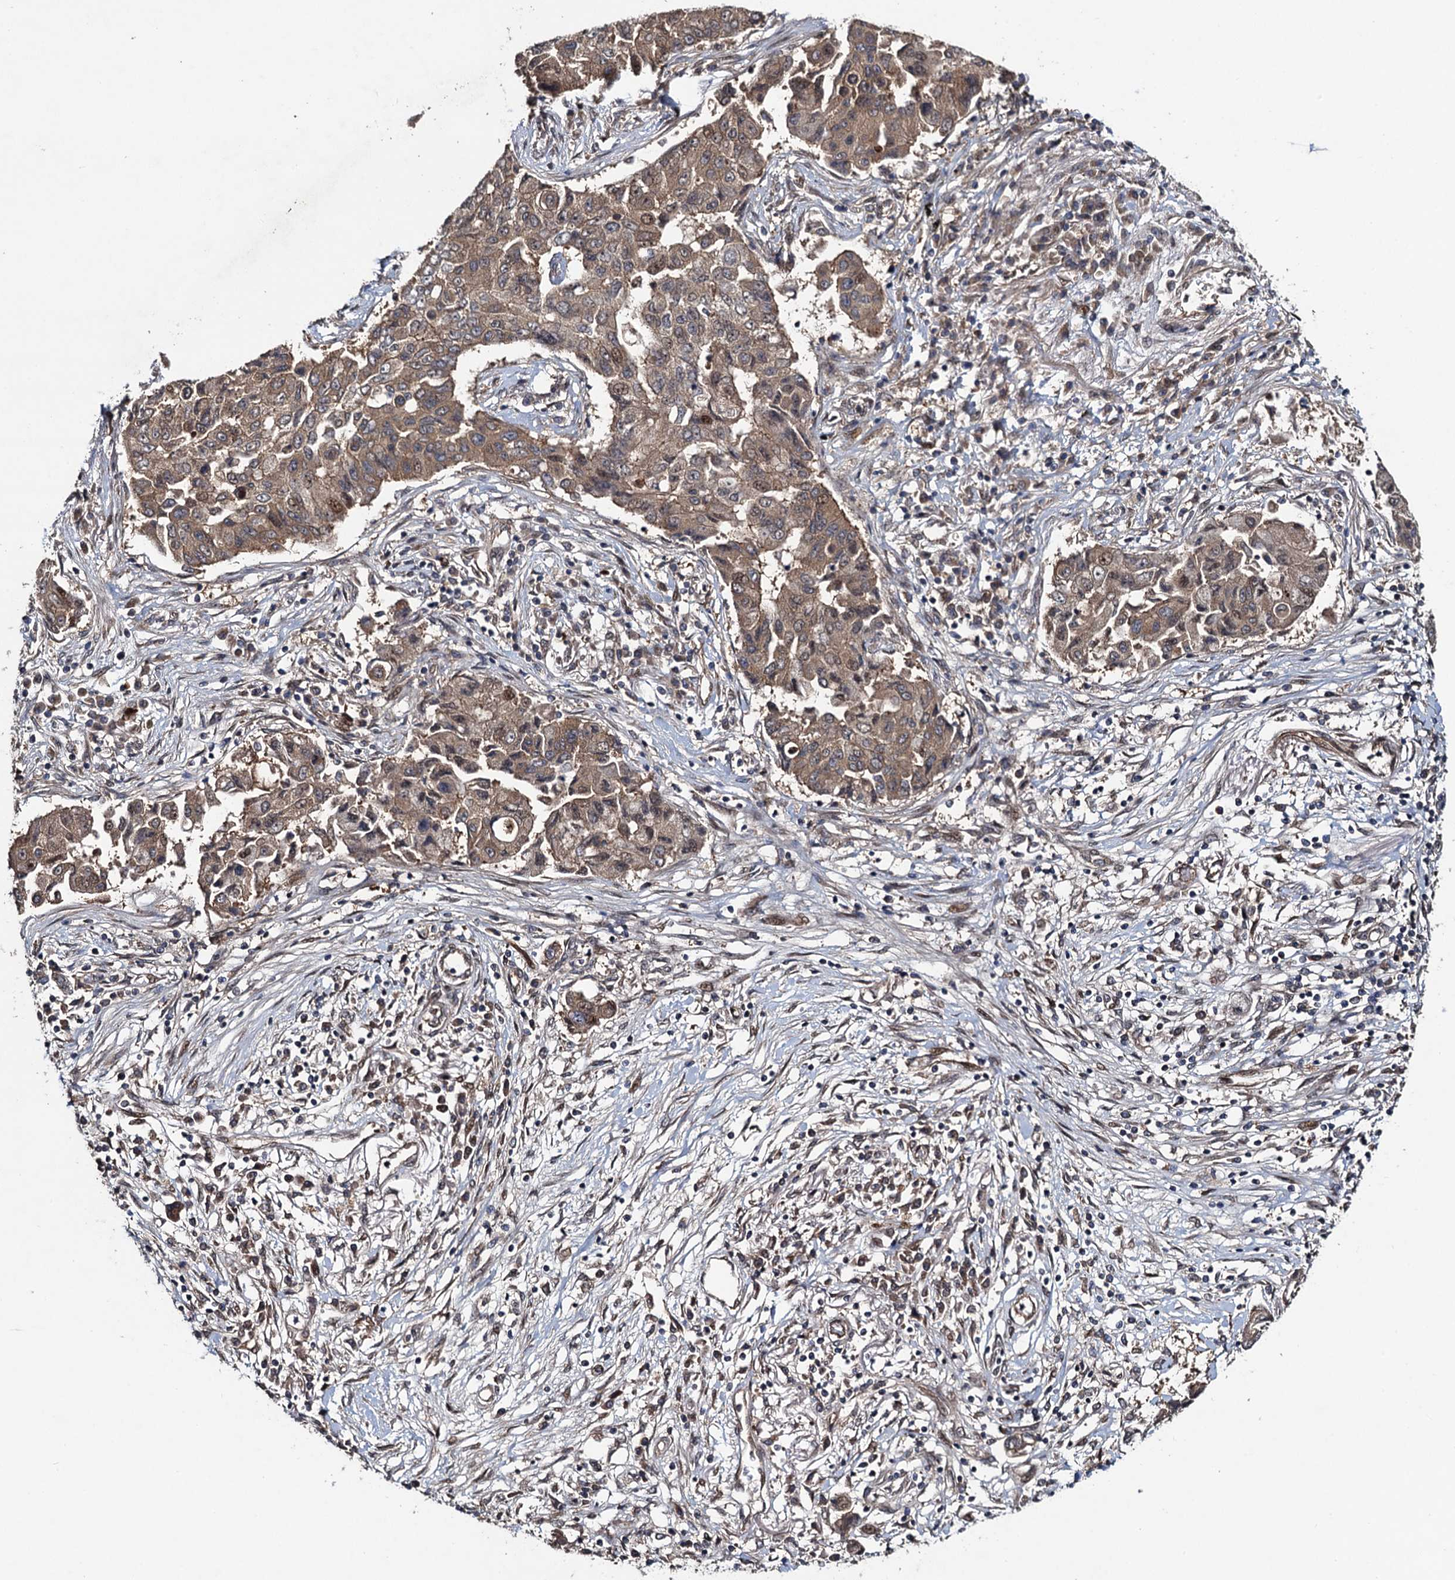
{"staining": {"intensity": "moderate", "quantity": "<25%", "location": "cytoplasmic/membranous,nuclear"}, "tissue": "lung cancer", "cell_type": "Tumor cells", "image_type": "cancer", "snomed": [{"axis": "morphology", "description": "Squamous cell carcinoma, NOS"}, {"axis": "topography", "description": "Lung"}], "caption": "A photomicrograph of human lung squamous cell carcinoma stained for a protein shows moderate cytoplasmic/membranous and nuclear brown staining in tumor cells.", "gene": "RHOBTB1", "patient": {"sex": "male", "age": 74}}